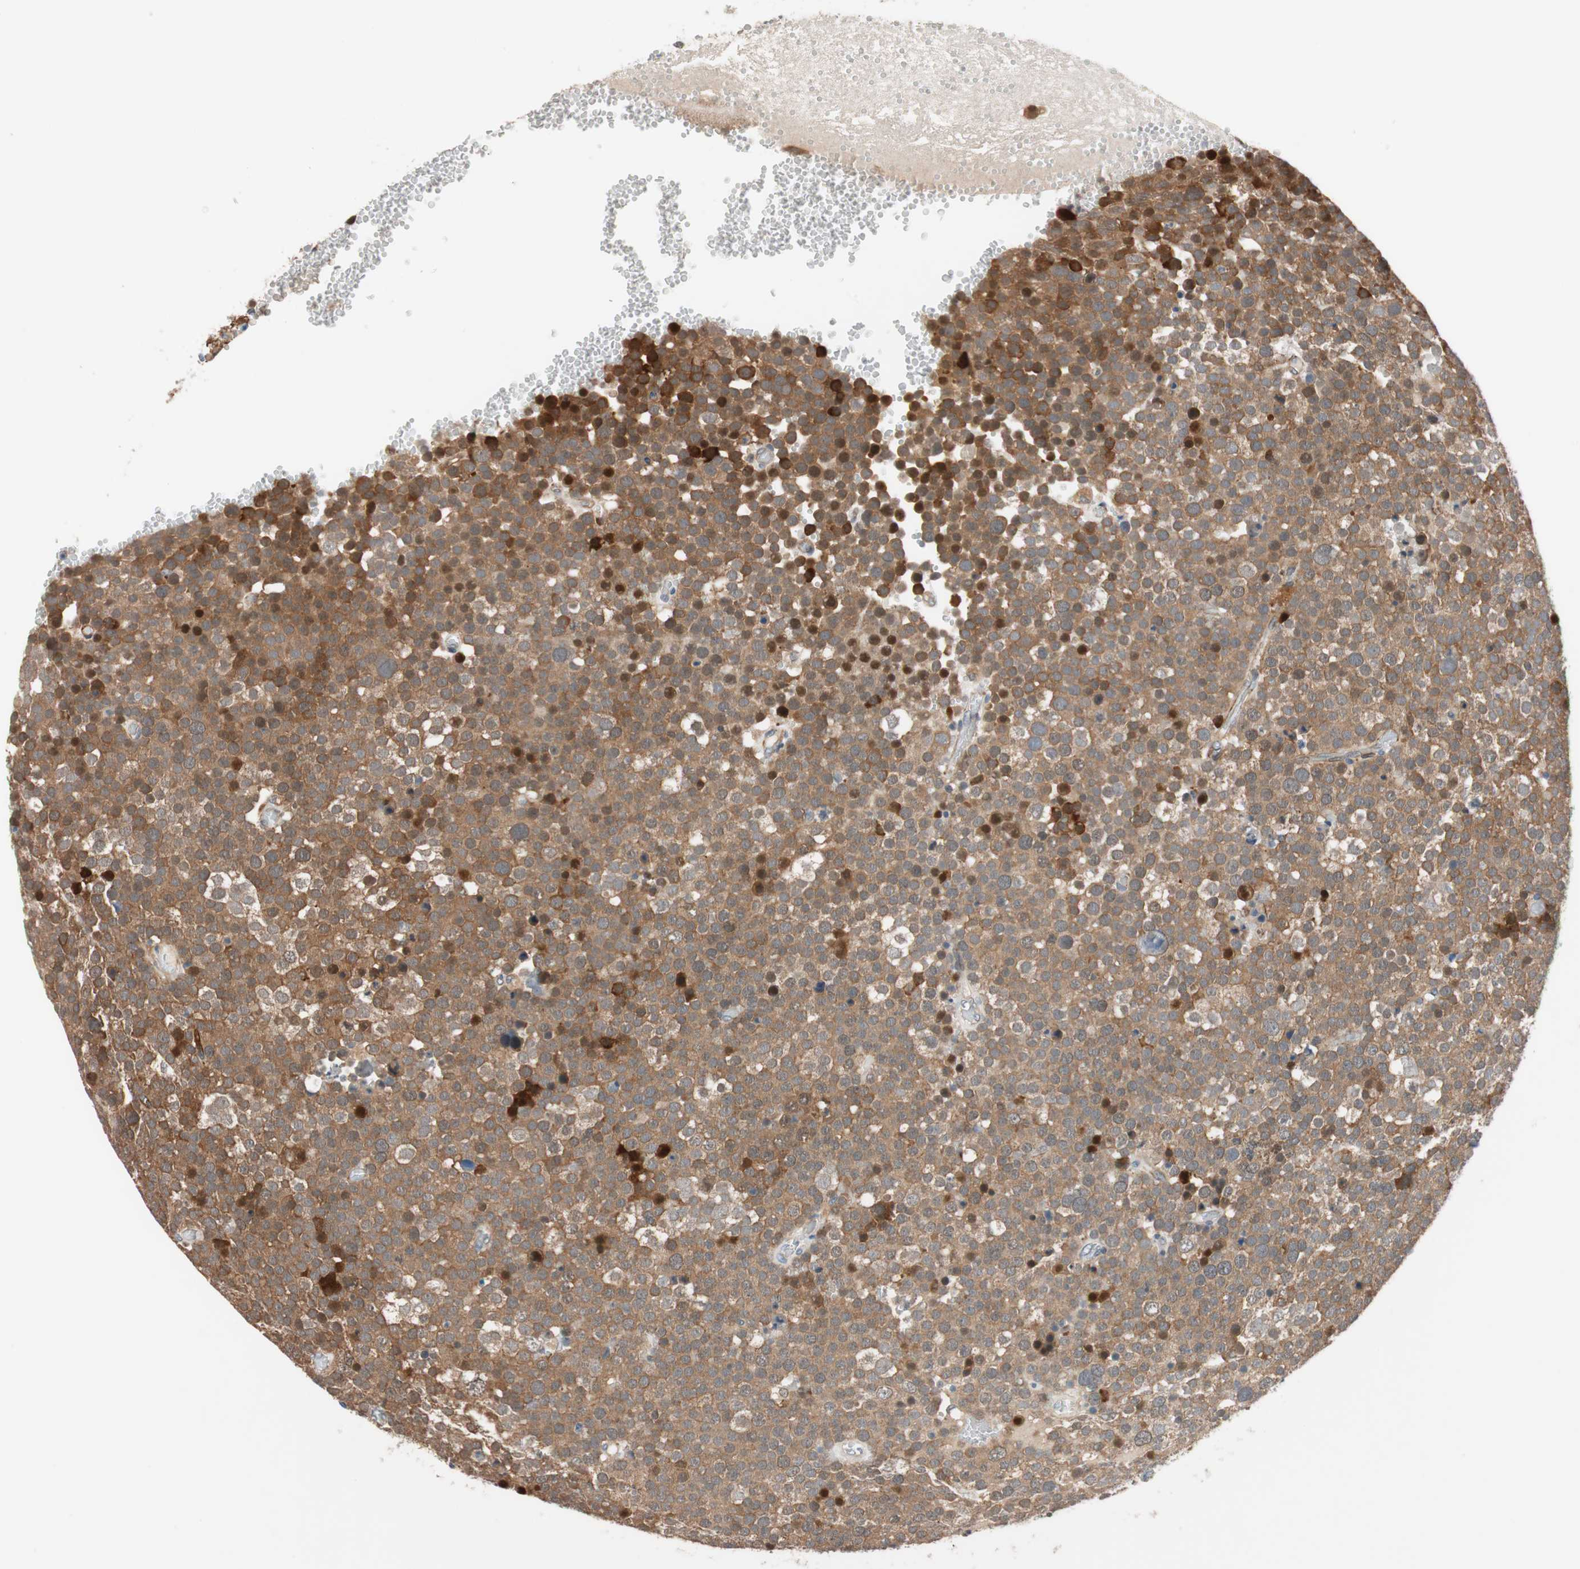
{"staining": {"intensity": "moderate", "quantity": ">75%", "location": "cytoplasmic/membranous"}, "tissue": "testis cancer", "cell_type": "Tumor cells", "image_type": "cancer", "snomed": [{"axis": "morphology", "description": "Seminoma, NOS"}, {"axis": "topography", "description": "Testis"}], "caption": "Human testis cancer stained with a protein marker demonstrates moderate staining in tumor cells.", "gene": "PIK3R3", "patient": {"sex": "male", "age": 71}}